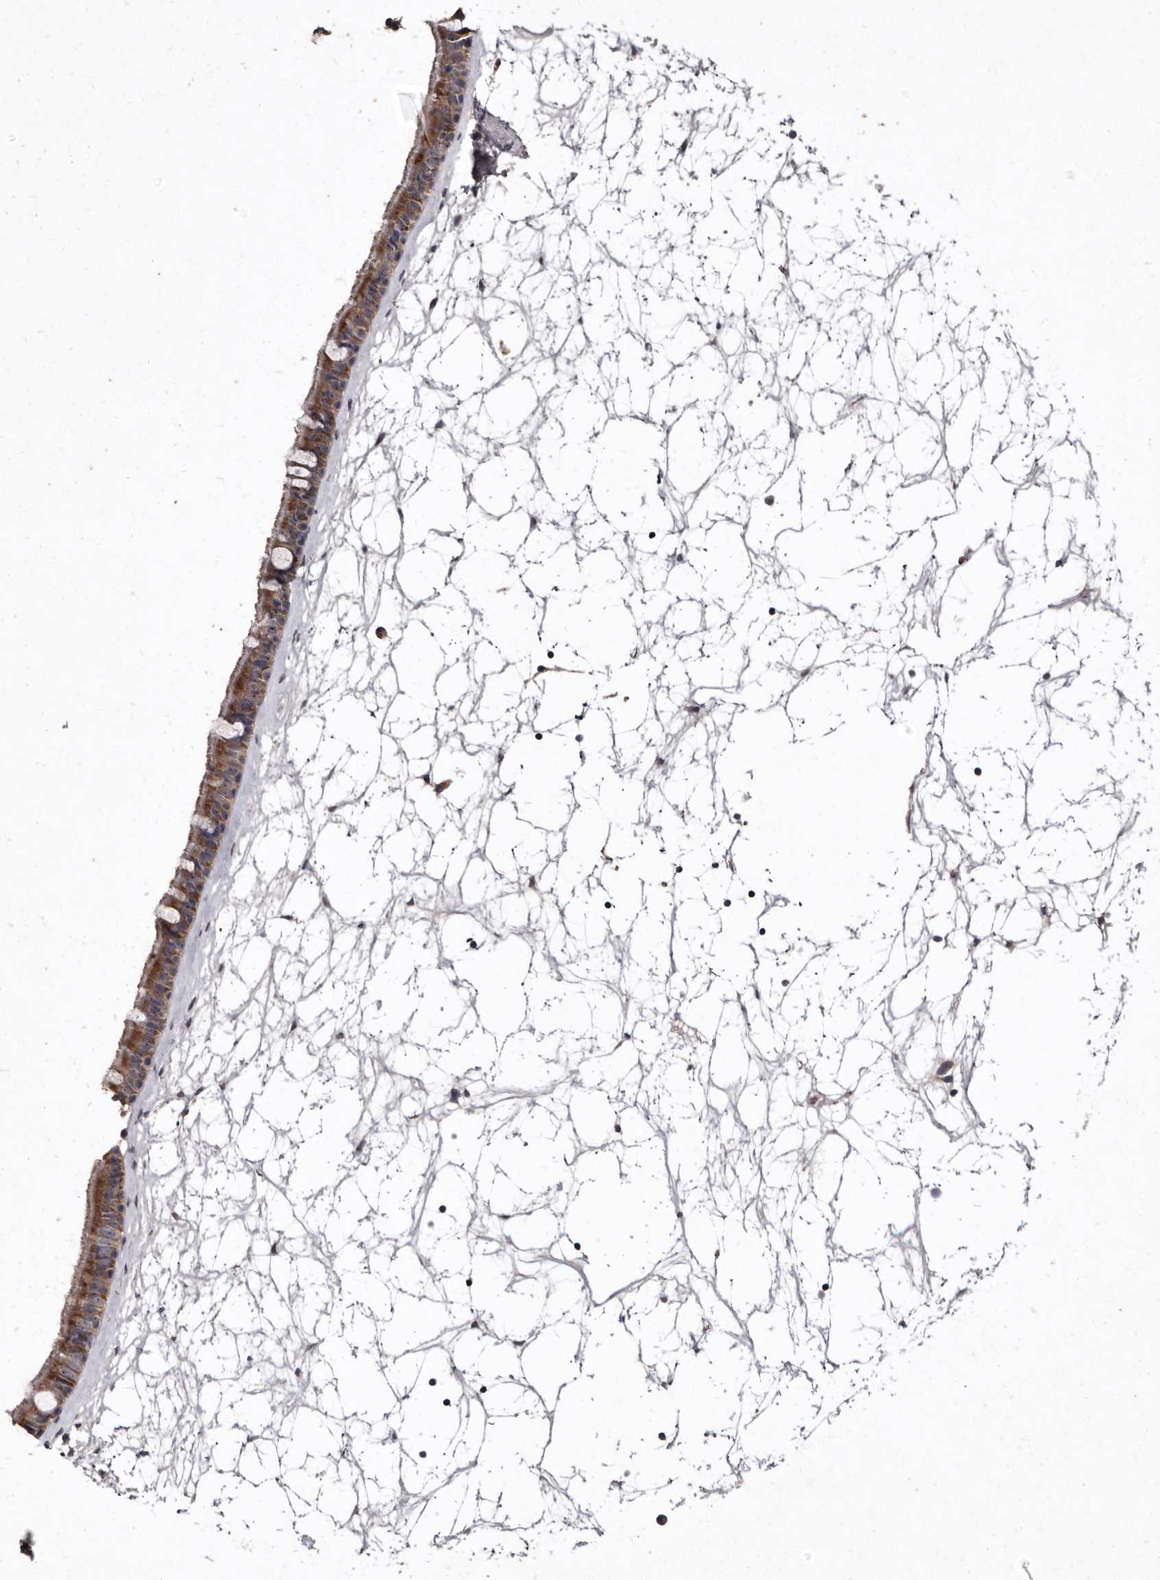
{"staining": {"intensity": "moderate", "quantity": ">75%", "location": "cytoplasmic/membranous"}, "tissue": "nasopharynx", "cell_type": "Respiratory epithelial cells", "image_type": "normal", "snomed": [{"axis": "morphology", "description": "Normal tissue, NOS"}, {"axis": "topography", "description": "Nasopharynx"}], "caption": "Nasopharynx stained for a protein displays moderate cytoplasmic/membranous positivity in respiratory epithelial cells. Nuclei are stained in blue.", "gene": "FLAD1", "patient": {"sex": "male", "age": 64}}